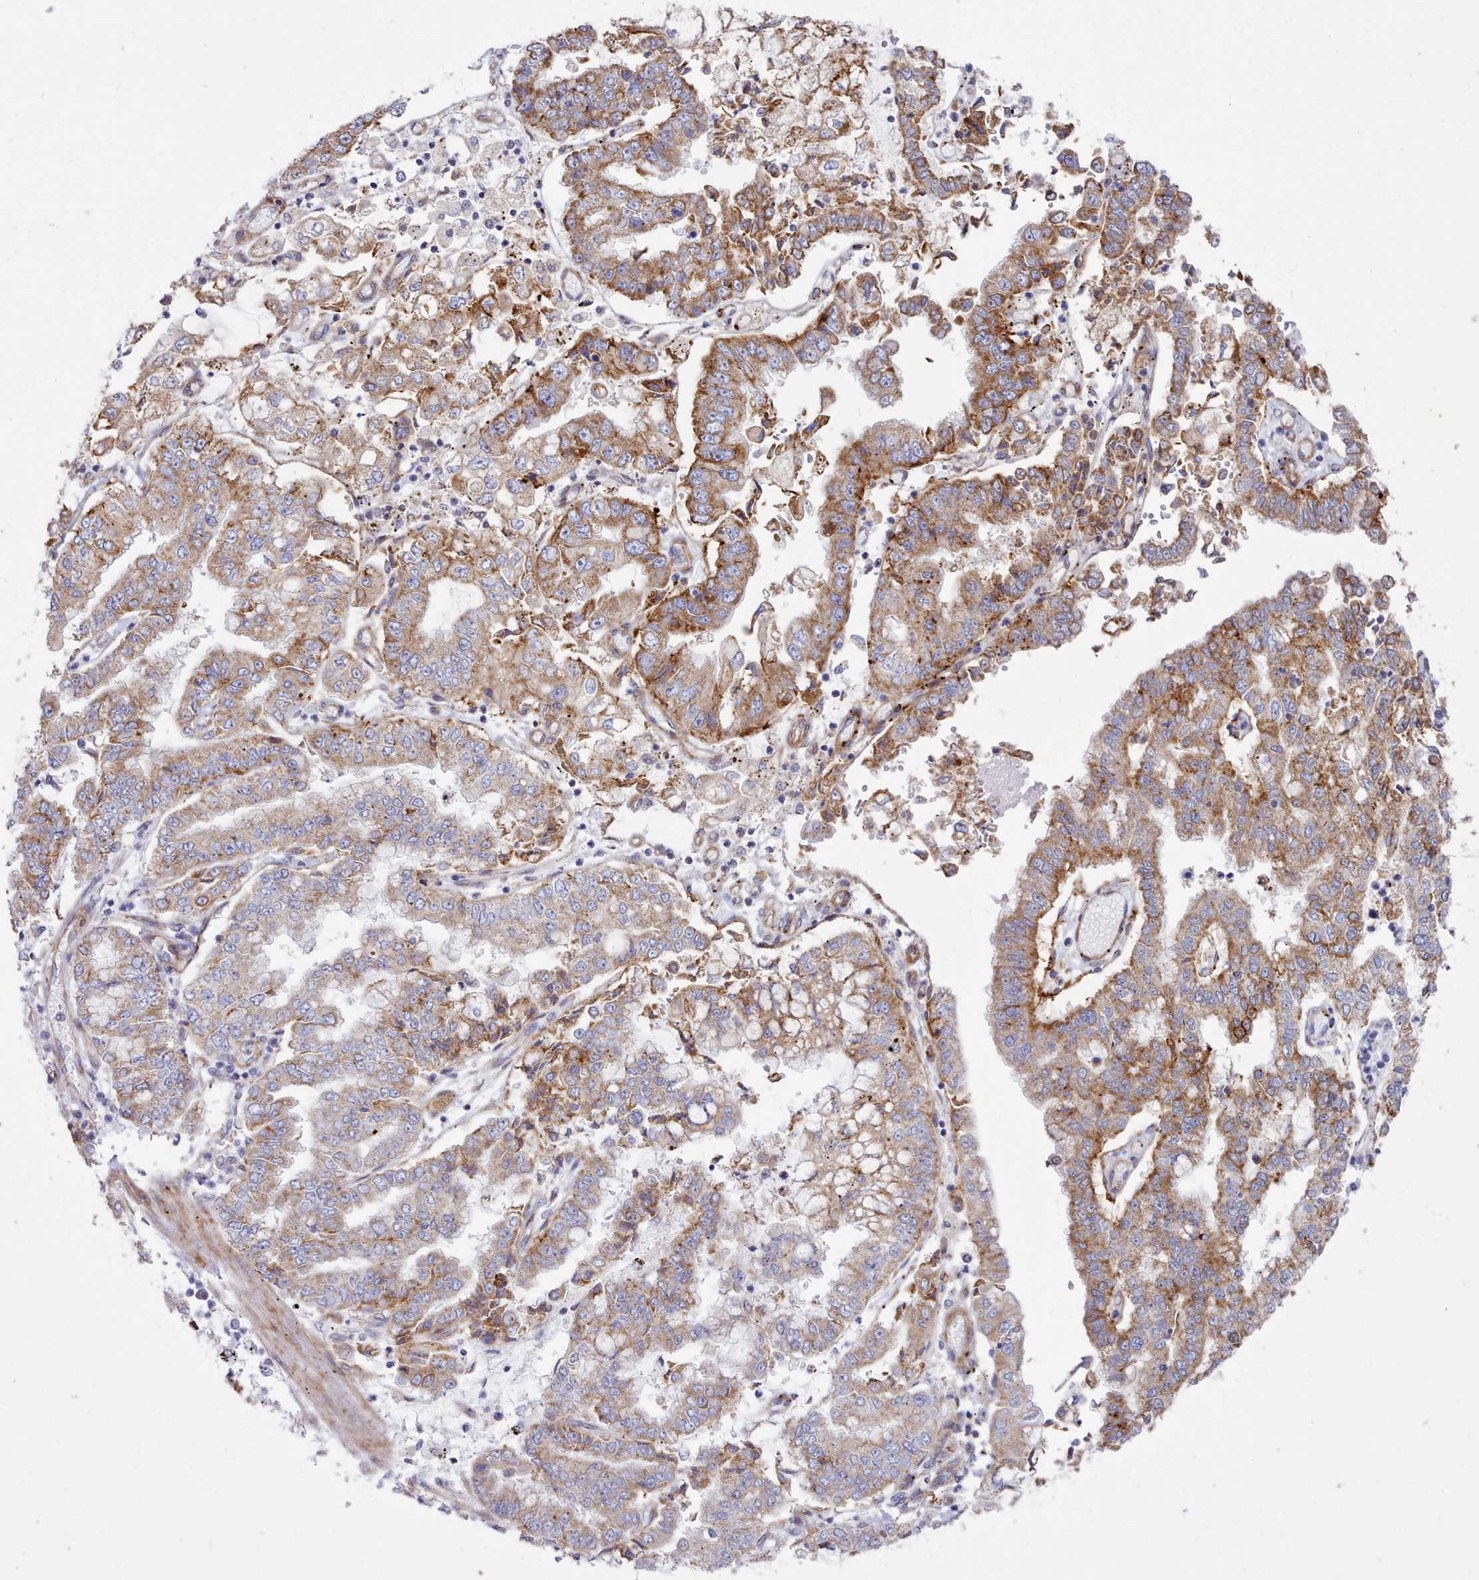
{"staining": {"intensity": "moderate", "quantity": "25%-75%", "location": "cytoplasmic/membranous"}, "tissue": "stomach cancer", "cell_type": "Tumor cells", "image_type": "cancer", "snomed": [{"axis": "morphology", "description": "Adenocarcinoma, NOS"}, {"axis": "topography", "description": "Stomach"}], "caption": "Immunohistochemistry photomicrograph of neoplastic tissue: human stomach cancer stained using IHC exhibits medium levels of moderate protein expression localized specifically in the cytoplasmic/membranous of tumor cells, appearing as a cytoplasmic/membranous brown color.", "gene": "MRPL21", "patient": {"sex": "male", "age": 76}}